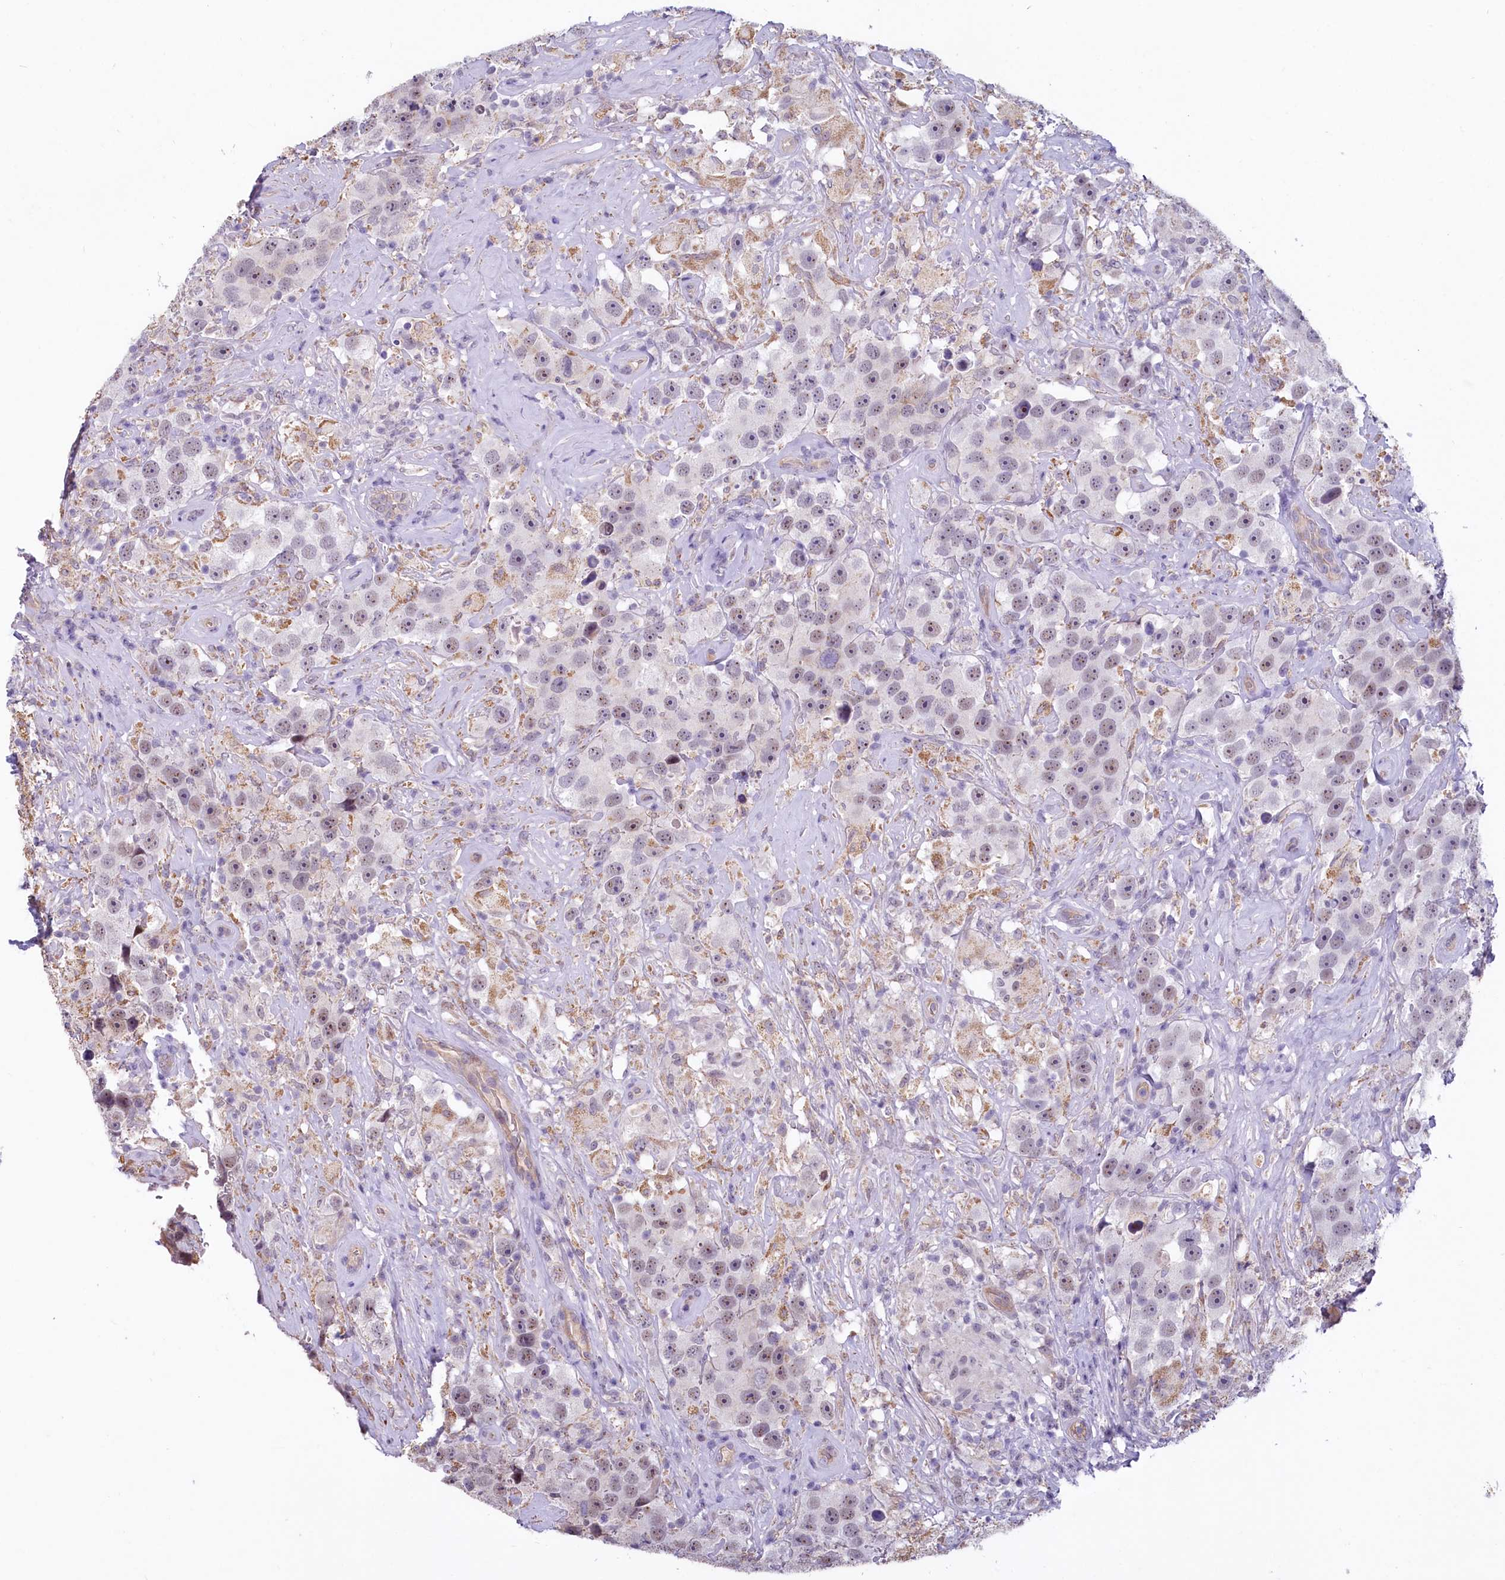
{"staining": {"intensity": "weak", "quantity": "<25%", "location": "nuclear"}, "tissue": "testis cancer", "cell_type": "Tumor cells", "image_type": "cancer", "snomed": [{"axis": "morphology", "description": "Seminoma, NOS"}, {"axis": "topography", "description": "Testis"}], "caption": "Immunohistochemical staining of testis cancer (seminoma) exhibits no significant expression in tumor cells.", "gene": "PROCR", "patient": {"sex": "male", "age": 49}}